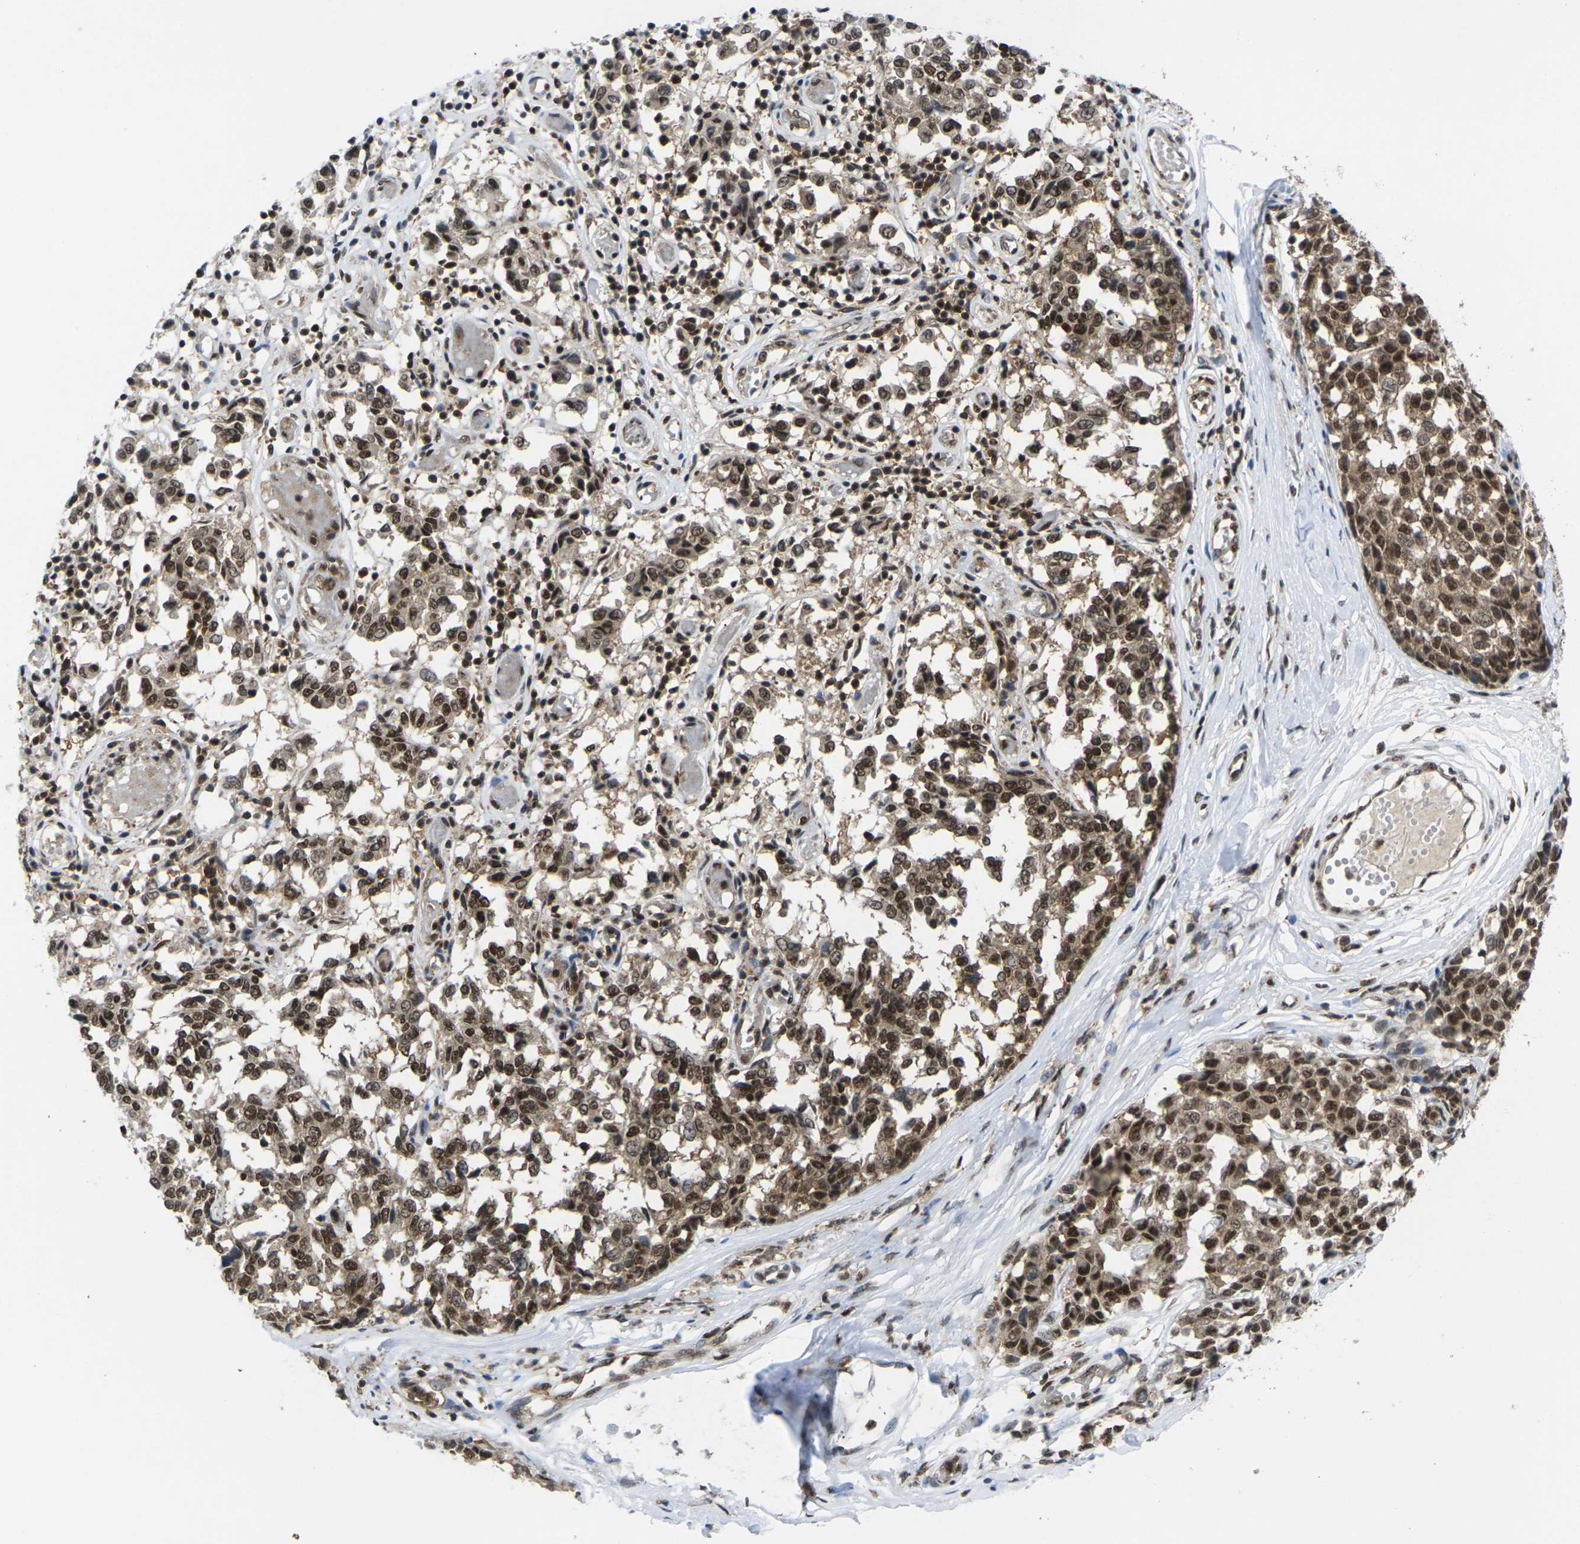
{"staining": {"intensity": "moderate", "quantity": ">75%", "location": "cytoplasmic/membranous,nuclear"}, "tissue": "melanoma", "cell_type": "Tumor cells", "image_type": "cancer", "snomed": [{"axis": "morphology", "description": "Malignant melanoma, NOS"}, {"axis": "topography", "description": "Skin"}], "caption": "Immunohistochemistry (IHC) of human malignant melanoma displays medium levels of moderate cytoplasmic/membranous and nuclear positivity in about >75% of tumor cells.", "gene": "MAGOH", "patient": {"sex": "female", "age": 64}}